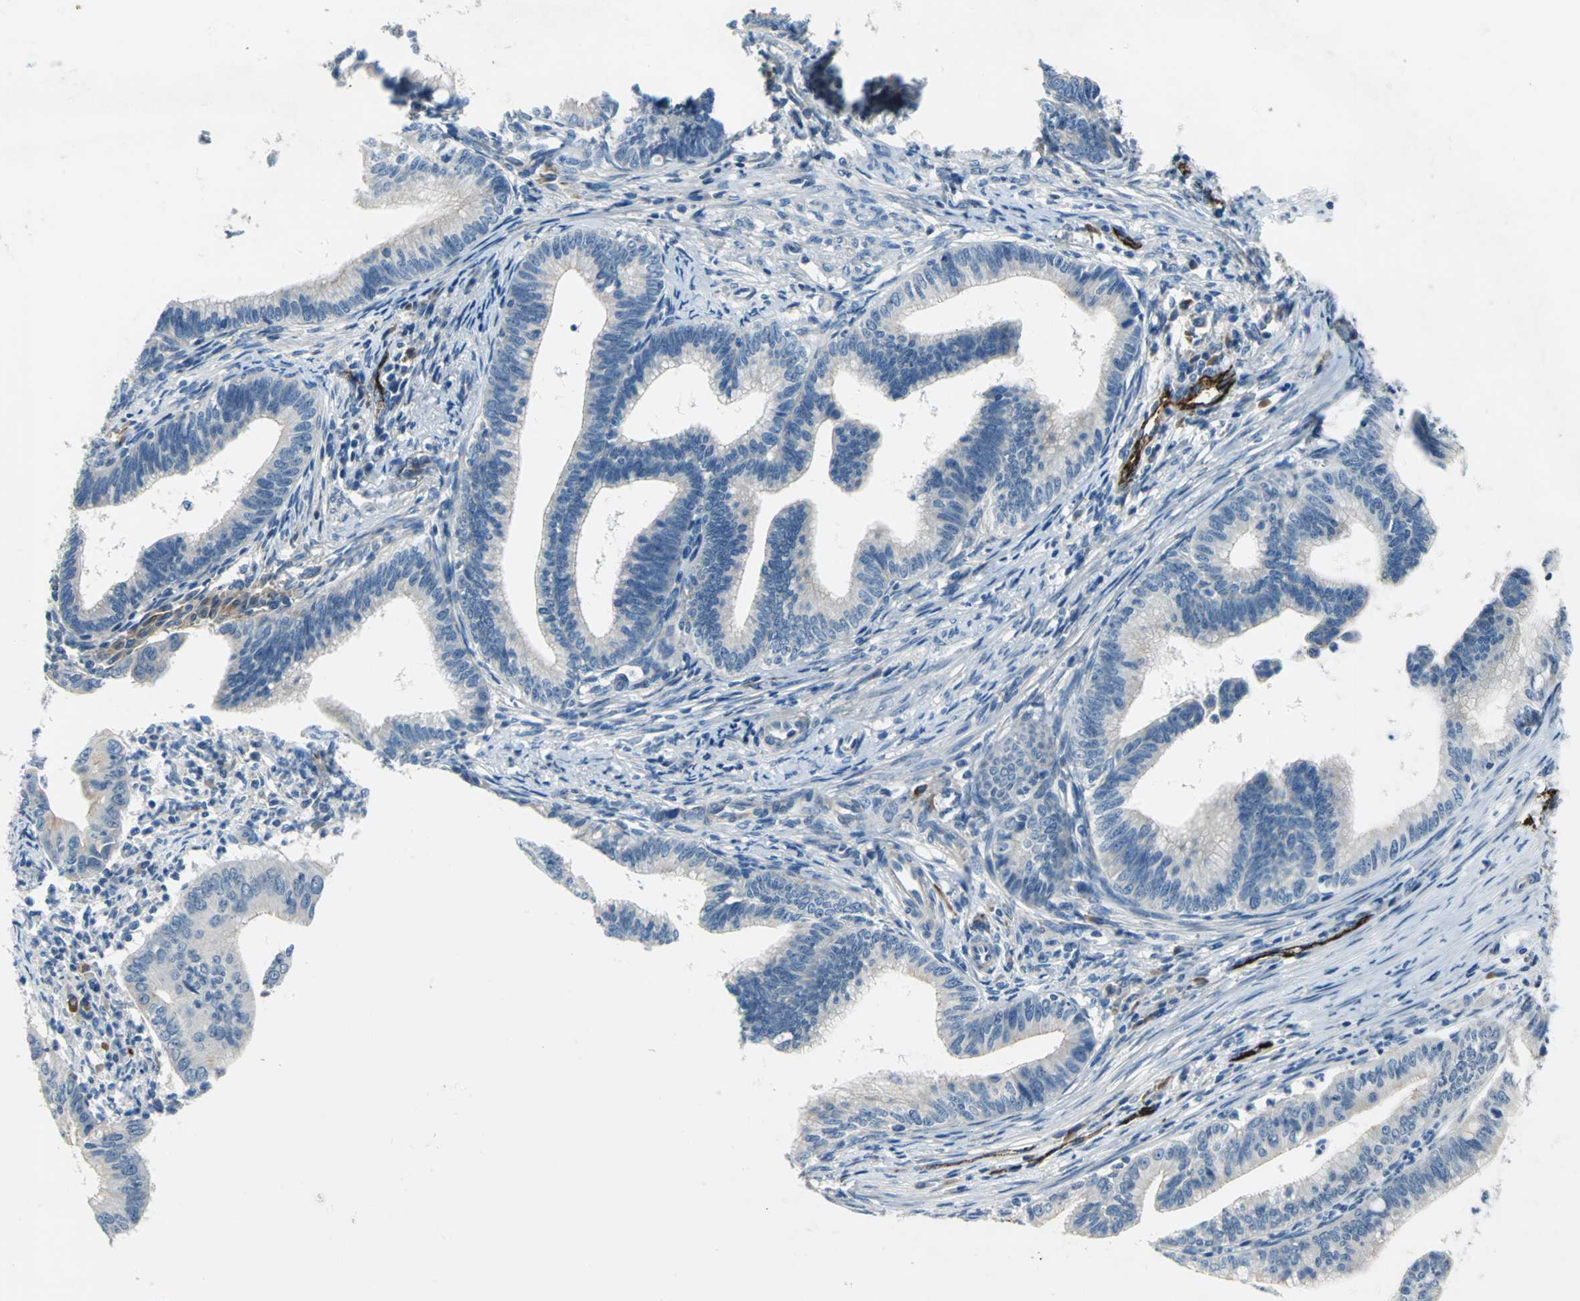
{"staining": {"intensity": "moderate", "quantity": "<25%", "location": "cytoplasmic/membranous"}, "tissue": "cervical cancer", "cell_type": "Tumor cells", "image_type": "cancer", "snomed": [{"axis": "morphology", "description": "Adenocarcinoma, NOS"}, {"axis": "topography", "description": "Cervix"}], "caption": "Brown immunohistochemical staining in human adenocarcinoma (cervical) shows moderate cytoplasmic/membranous positivity in approximately <25% of tumor cells. (DAB IHC, brown staining for protein, blue staining for nuclei).", "gene": "SELP", "patient": {"sex": "female", "age": 36}}